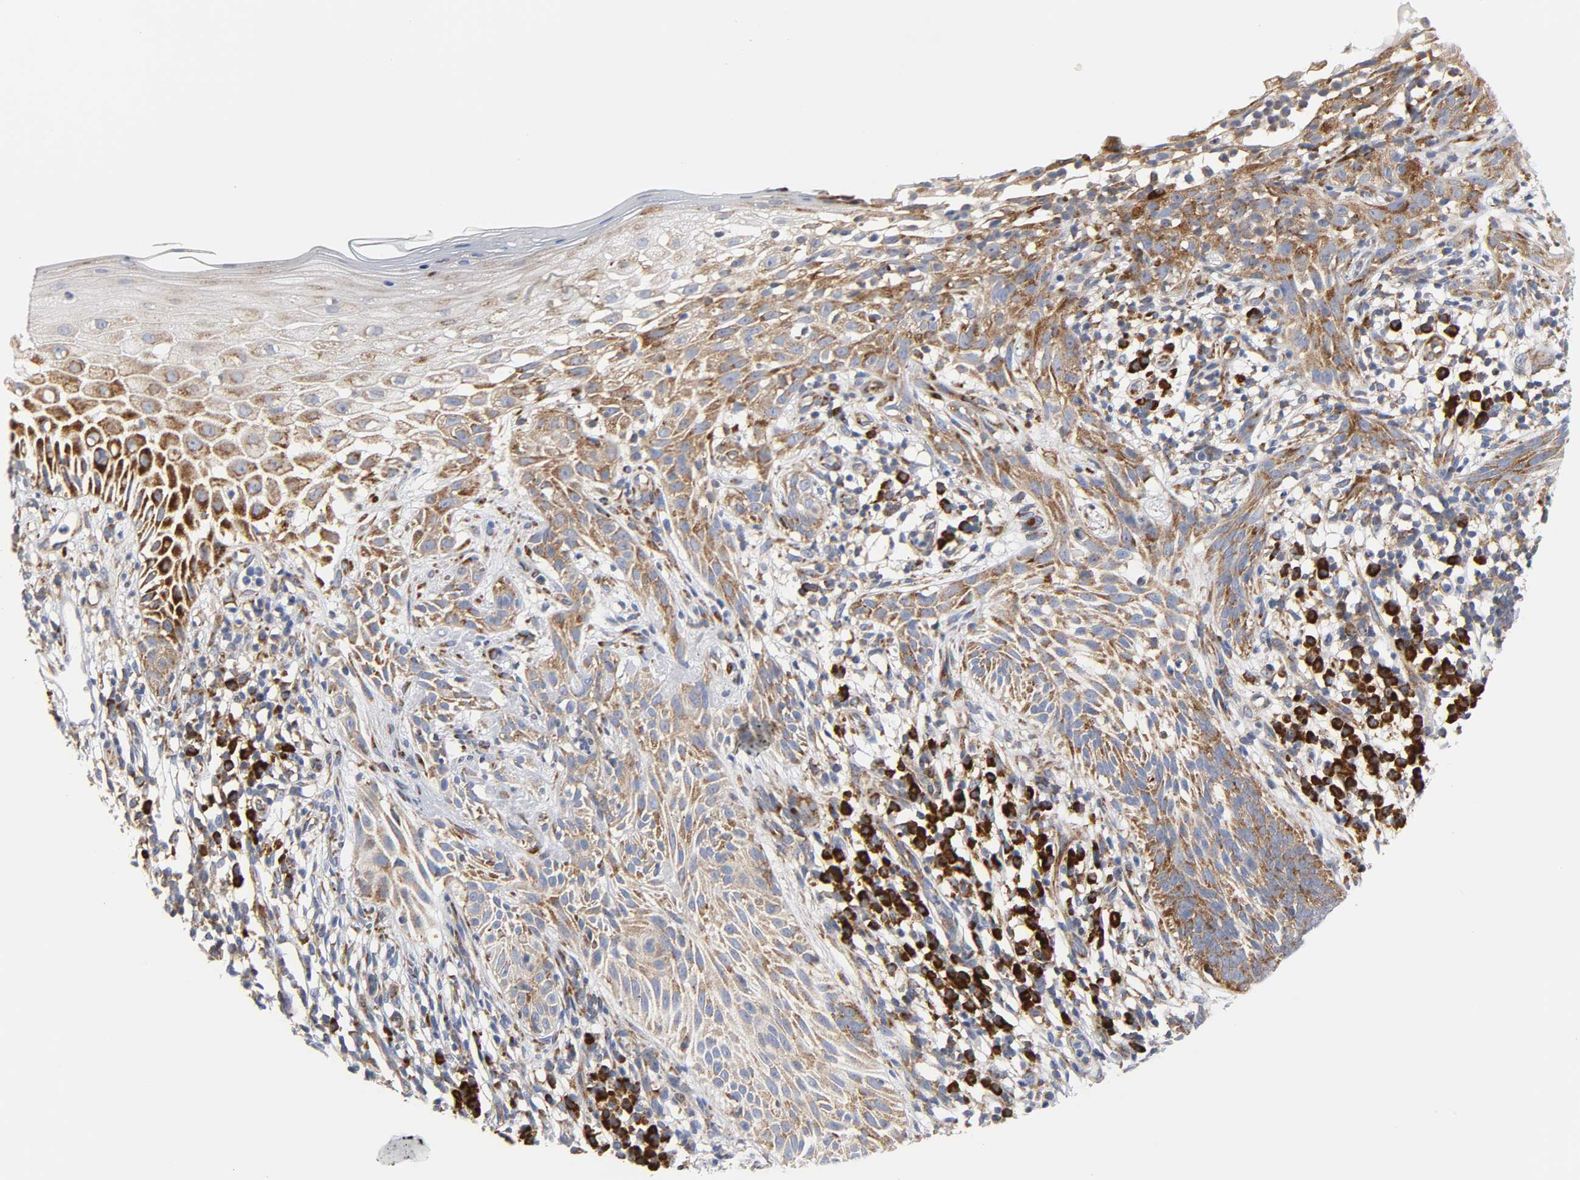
{"staining": {"intensity": "strong", "quantity": ">75%", "location": "cytoplasmic/membranous"}, "tissue": "skin cancer", "cell_type": "Tumor cells", "image_type": "cancer", "snomed": [{"axis": "morphology", "description": "Normal tissue, NOS"}, {"axis": "morphology", "description": "Basal cell carcinoma"}, {"axis": "topography", "description": "Skin"}], "caption": "IHC photomicrograph of neoplastic tissue: skin cancer stained using immunohistochemistry shows high levels of strong protein expression localized specifically in the cytoplasmic/membranous of tumor cells, appearing as a cytoplasmic/membranous brown color.", "gene": "REL", "patient": {"sex": "female", "age": 69}}